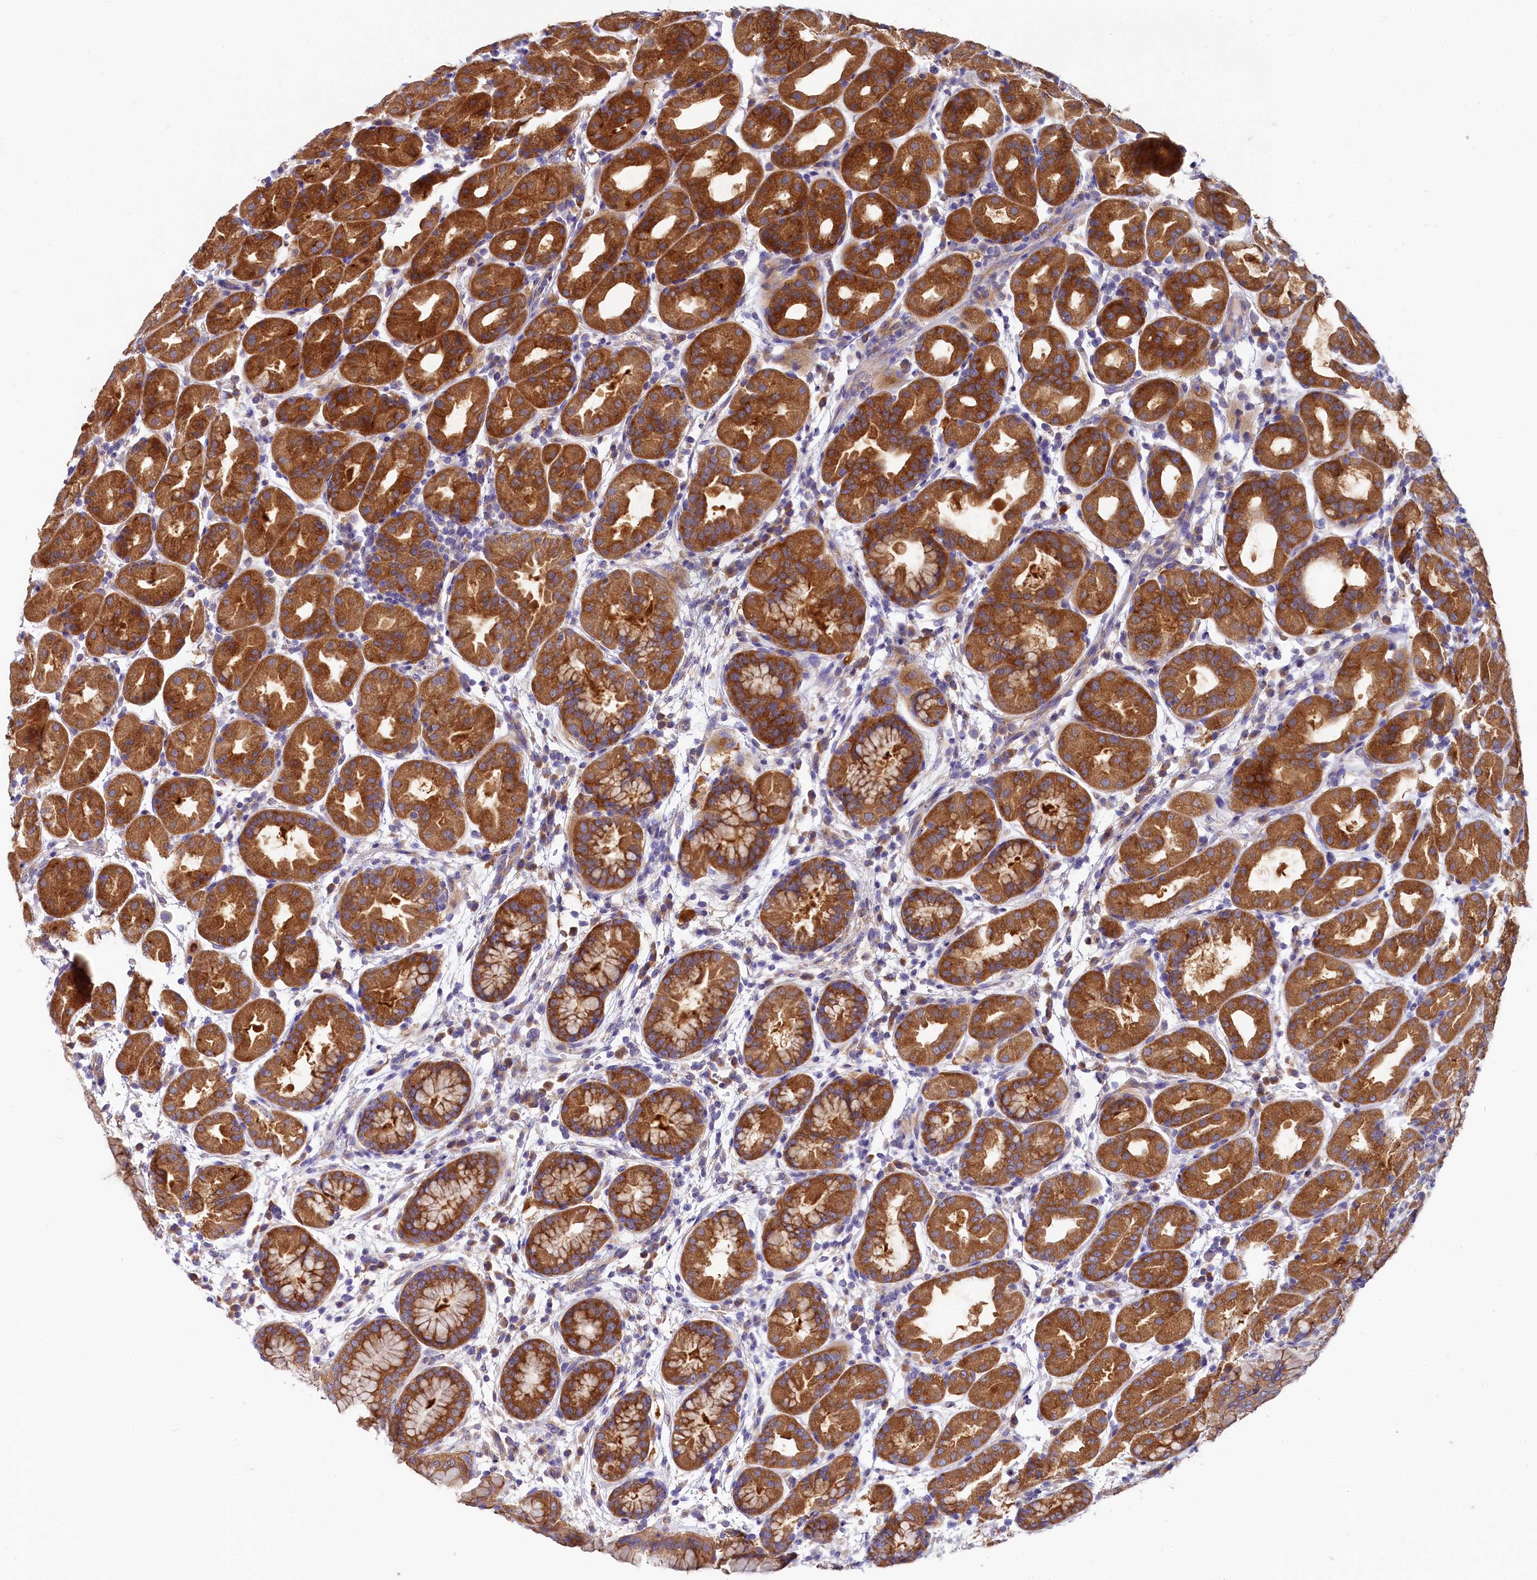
{"staining": {"intensity": "strong", "quantity": ">75%", "location": "cytoplasmic/membranous"}, "tissue": "stomach", "cell_type": "Glandular cells", "image_type": "normal", "snomed": [{"axis": "morphology", "description": "Normal tissue, NOS"}, {"axis": "topography", "description": "Stomach"}], "caption": "Immunohistochemical staining of normal human stomach exhibits >75% levels of strong cytoplasmic/membranous protein positivity in approximately >75% of glandular cells. The protein is stained brown, and the nuclei are stained in blue (DAB (3,3'-diaminobenzidine) IHC with brightfield microscopy, high magnification).", "gene": "QARS1", "patient": {"sex": "female", "age": 79}}